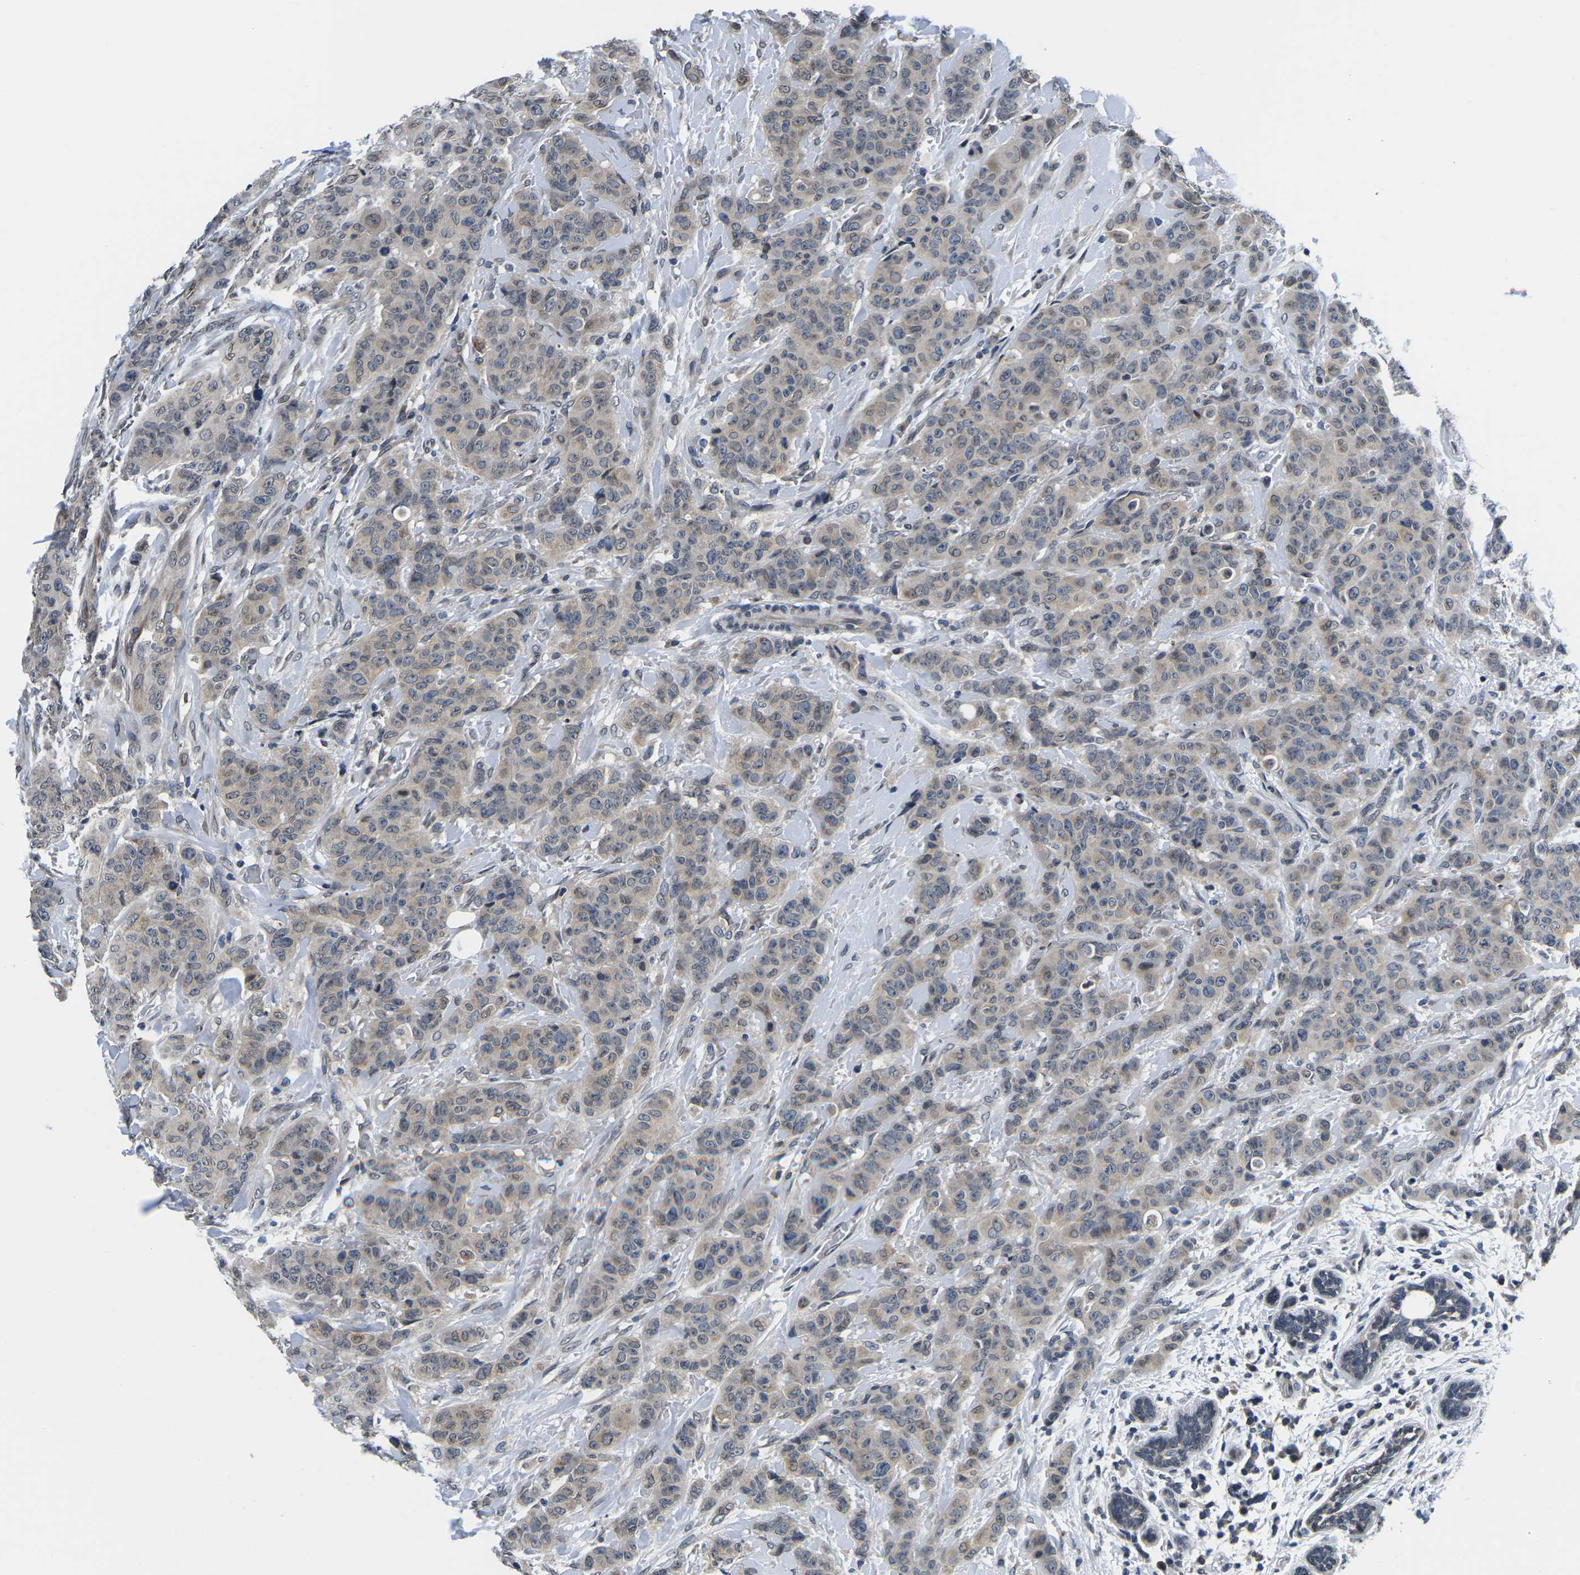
{"staining": {"intensity": "weak", "quantity": "25%-75%", "location": "cytoplasmic/membranous"}, "tissue": "breast cancer", "cell_type": "Tumor cells", "image_type": "cancer", "snomed": [{"axis": "morphology", "description": "Normal tissue, NOS"}, {"axis": "morphology", "description": "Duct carcinoma"}, {"axis": "topography", "description": "Breast"}], "caption": "A histopathology image of infiltrating ductal carcinoma (breast) stained for a protein demonstrates weak cytoplasmic/membranous brown staining in tumor cells.", "gene": "SNX10", "patient": {"sex": "female", "age": 40}}